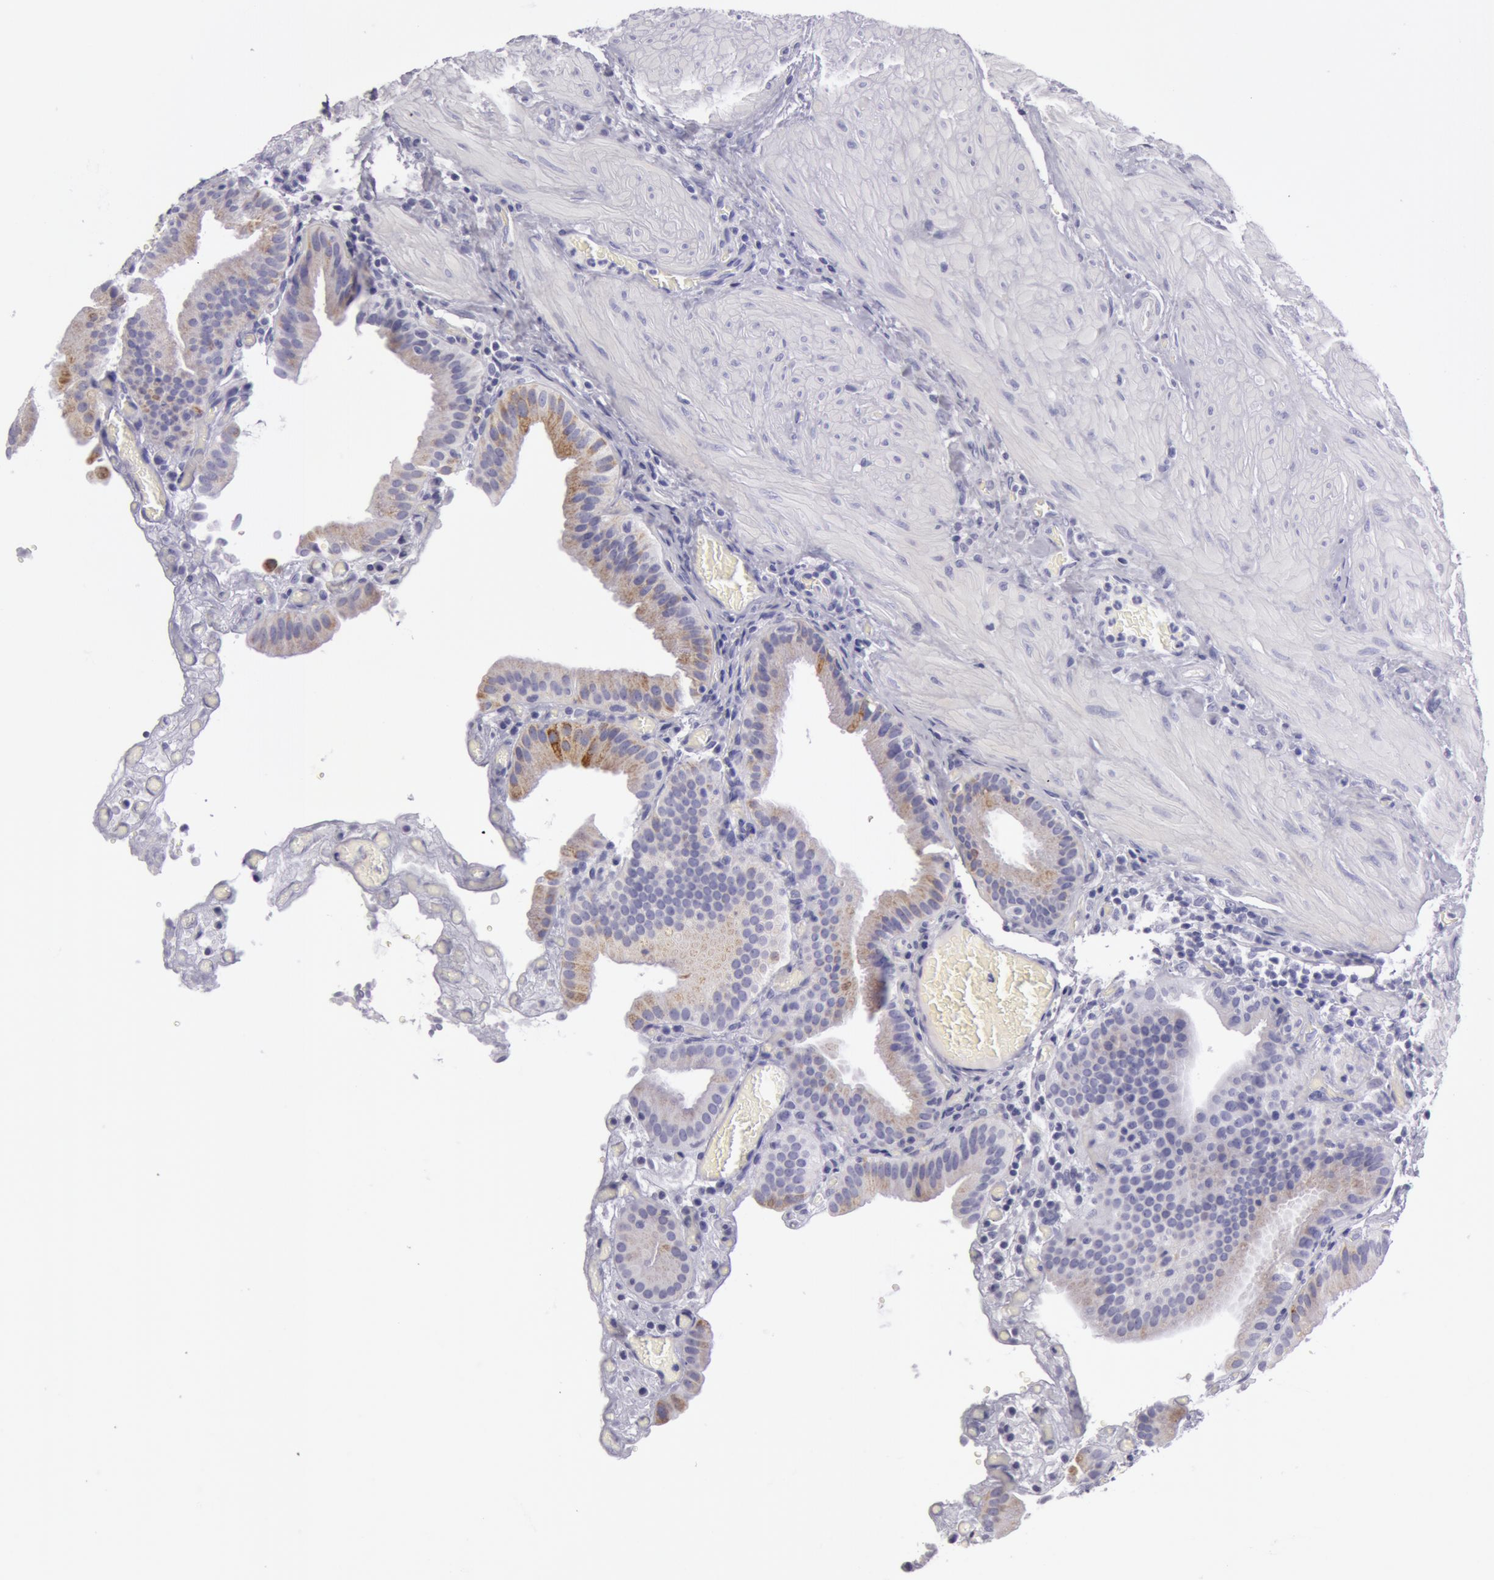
{"staining": {"intensity": "moderate", "quantity": "<25%", "location": "cytoplasmic/membranous"}, "tissue": "gallbladder", "cell_type": "Glandular cells", "image_type": "normal", "snomed": [{"axis": "morphology", "description": "Normal tissue, NOS"}, {"axis": "topography", "description": "Gallbladder"}], "caption": "IHC histopathology image of normal gallbladder: human gallbladder stained using IHC displays low levels of moderate protein expression localized specifically in the cytoplasmic/membranous of glandular cells, appearing as a cytoplasmic/membranous brown color.", "gene": "AMACR", "patient": {"sex": "female", "age": 75}}